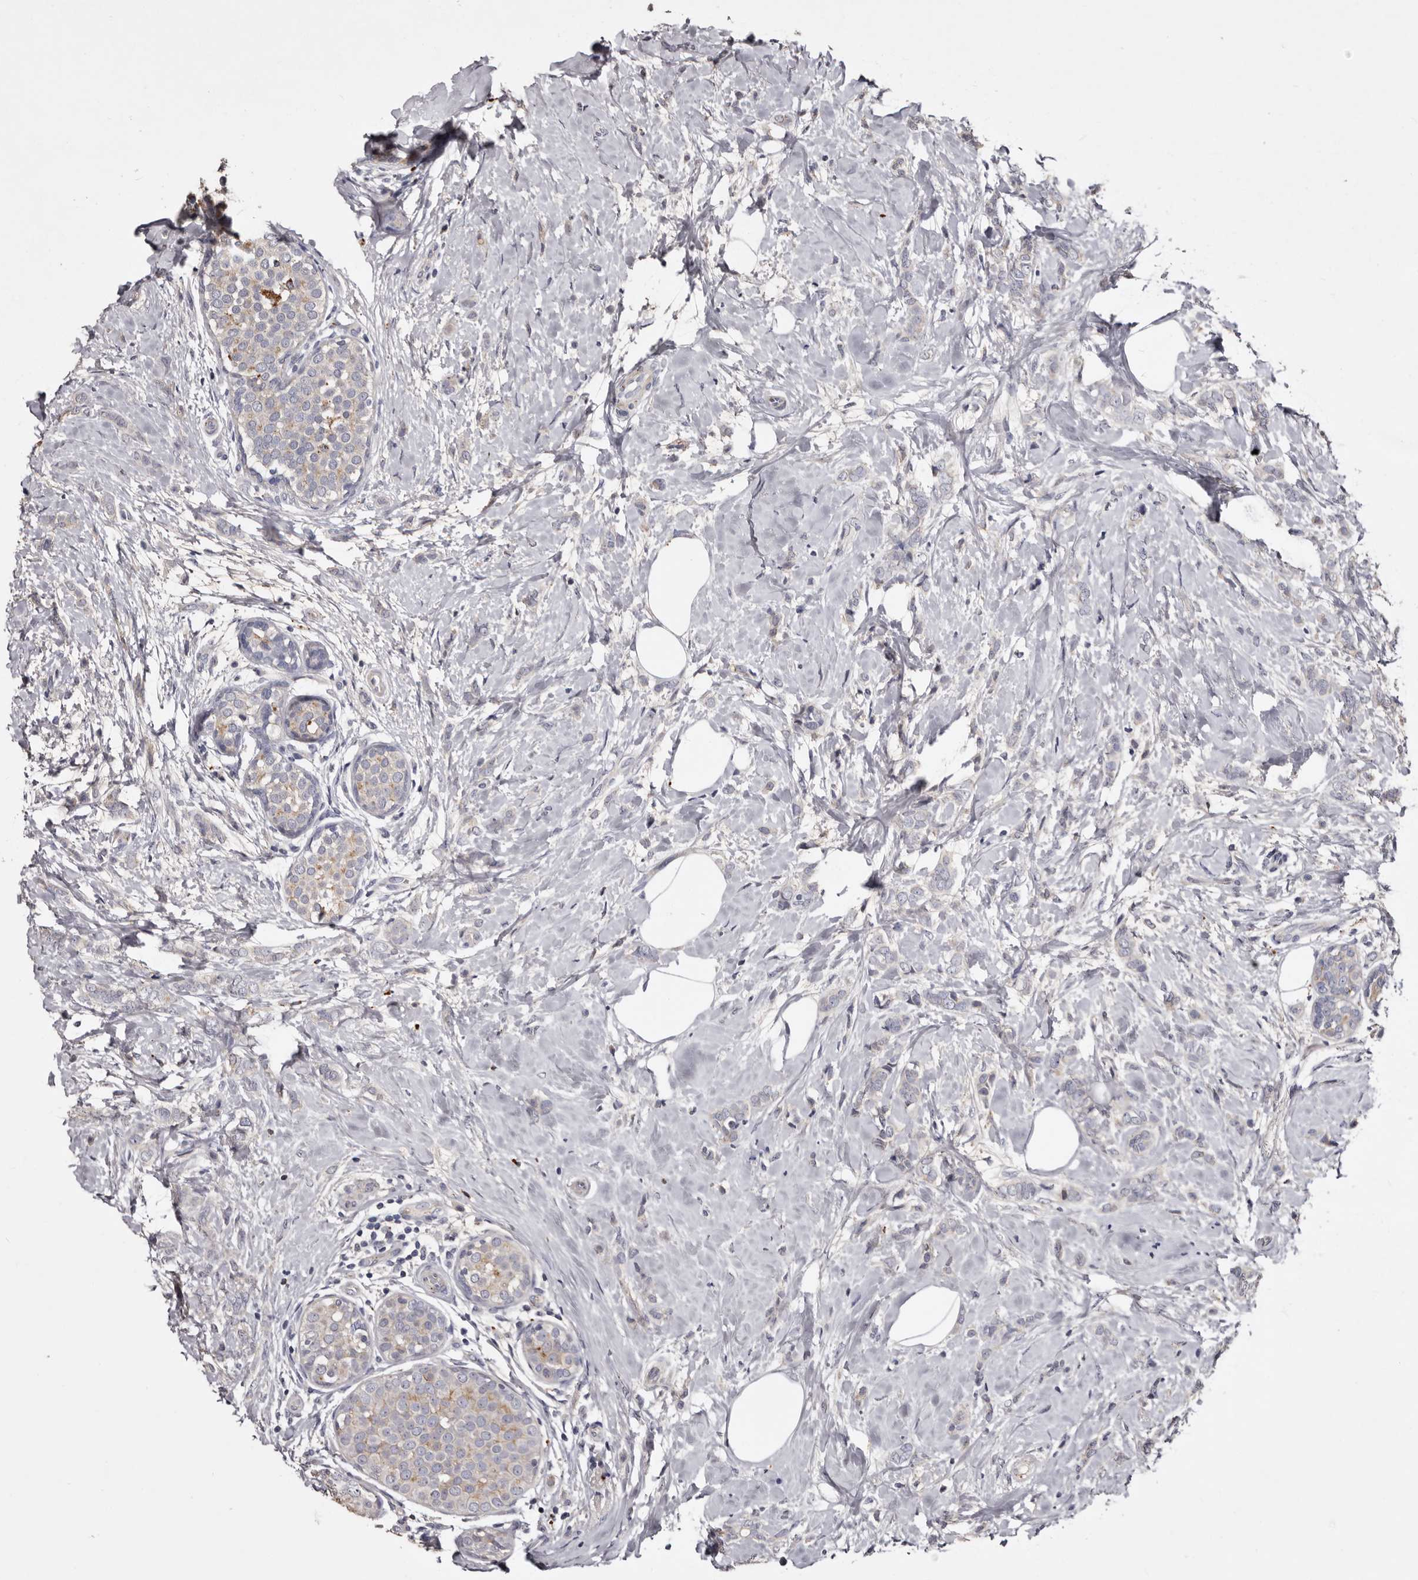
{"staining": {"intensity": "negative", "quantity": "none", "location": "none"}, "tissue": "breast cancer", "cell_type": "Tumor cells", "image_type": "cancer", "snomed": [{"axis": "morphology", "description": "Lobular carcinoma, in situ"}, {"axis": "morphology", "description": "Lobular carcinoma"}, {"axis": "topography", "description": "Breast"}], "caption": "IHC image of lobular carcinoma in situ (breast) stained for a protein (brown), which exhibits no staining in tumor cells.", "gene": "SLC10A4", "patient": {"sex": "female", "age": 41}}